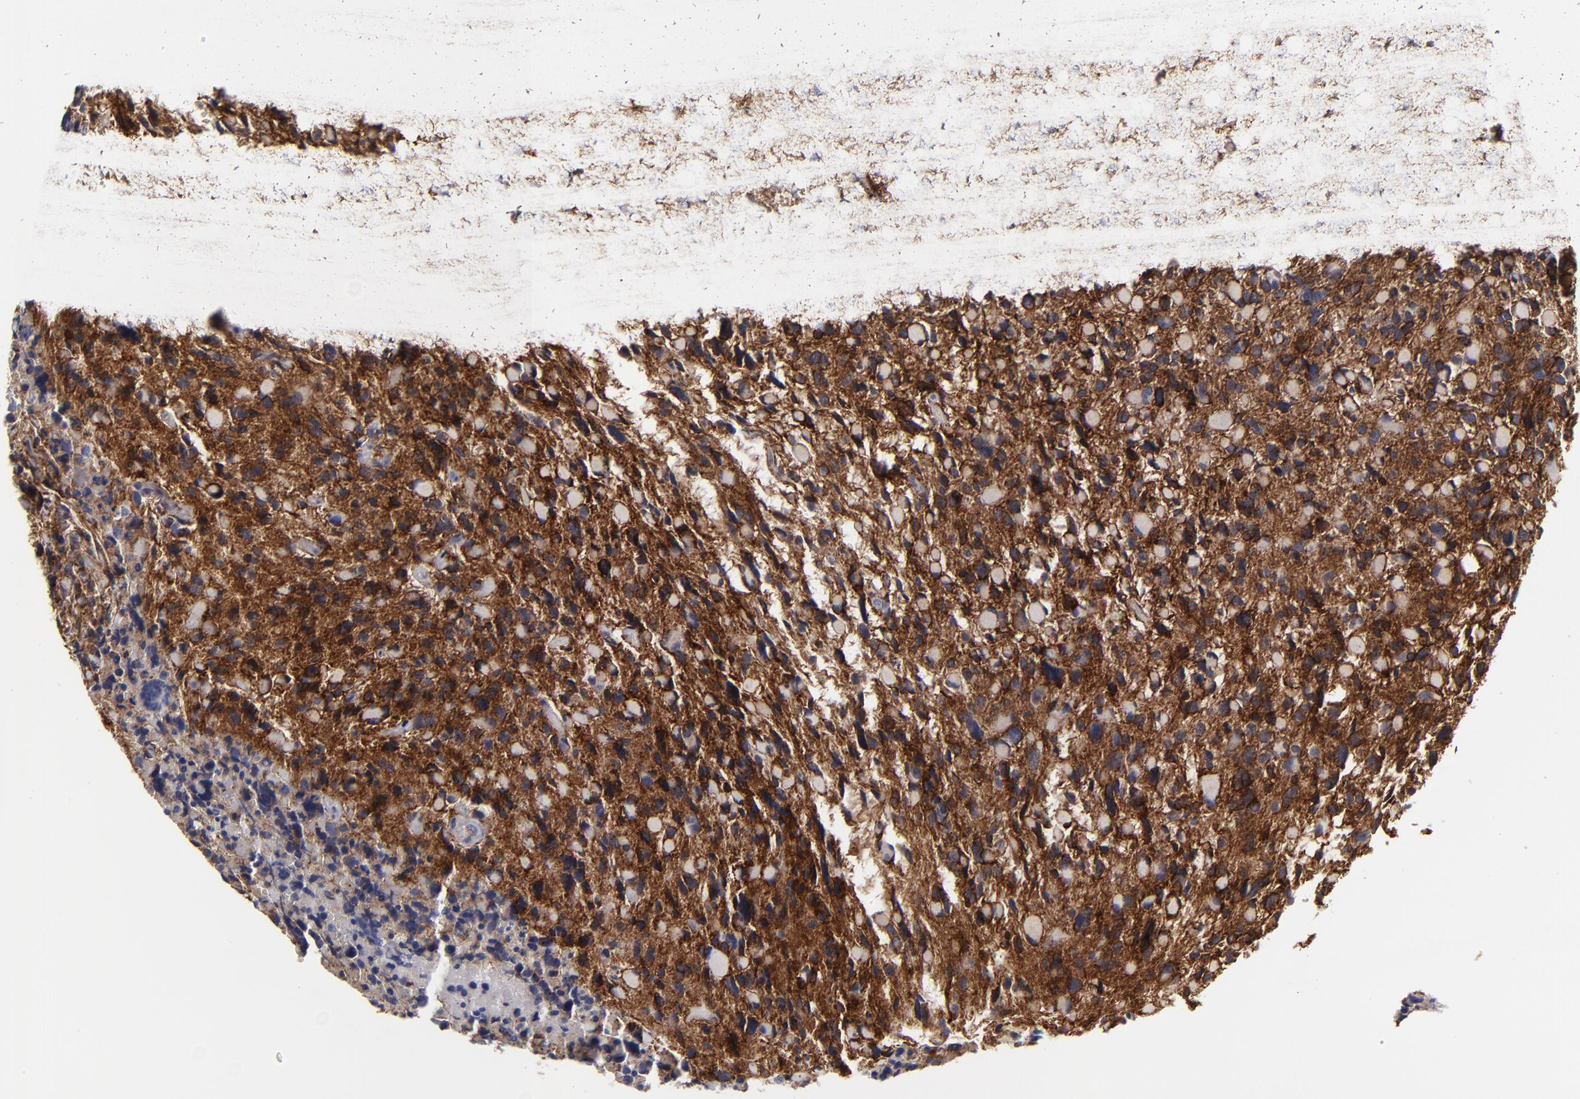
{"staining": {"intensity": "moderate", "quantity": ">75%", "location": "cytoplasmic/membranous"}, "tissue": "glioma", "cell_type": "Tumor cells", "image_type": "cancer", "snomed": [{"axis": "morphology", "description": "Glioma, malignant, High grade"}, {"axis": "topography", "description": "Brain"}], "caption": "A high-resolution histopathology image shows IHC staining of glioma, which displays moderate cytoplasmic/membranous staining in about >75% of tumor cells.", "gene": "ALCAM", "patient": {"sex": "female", "age": 37}}